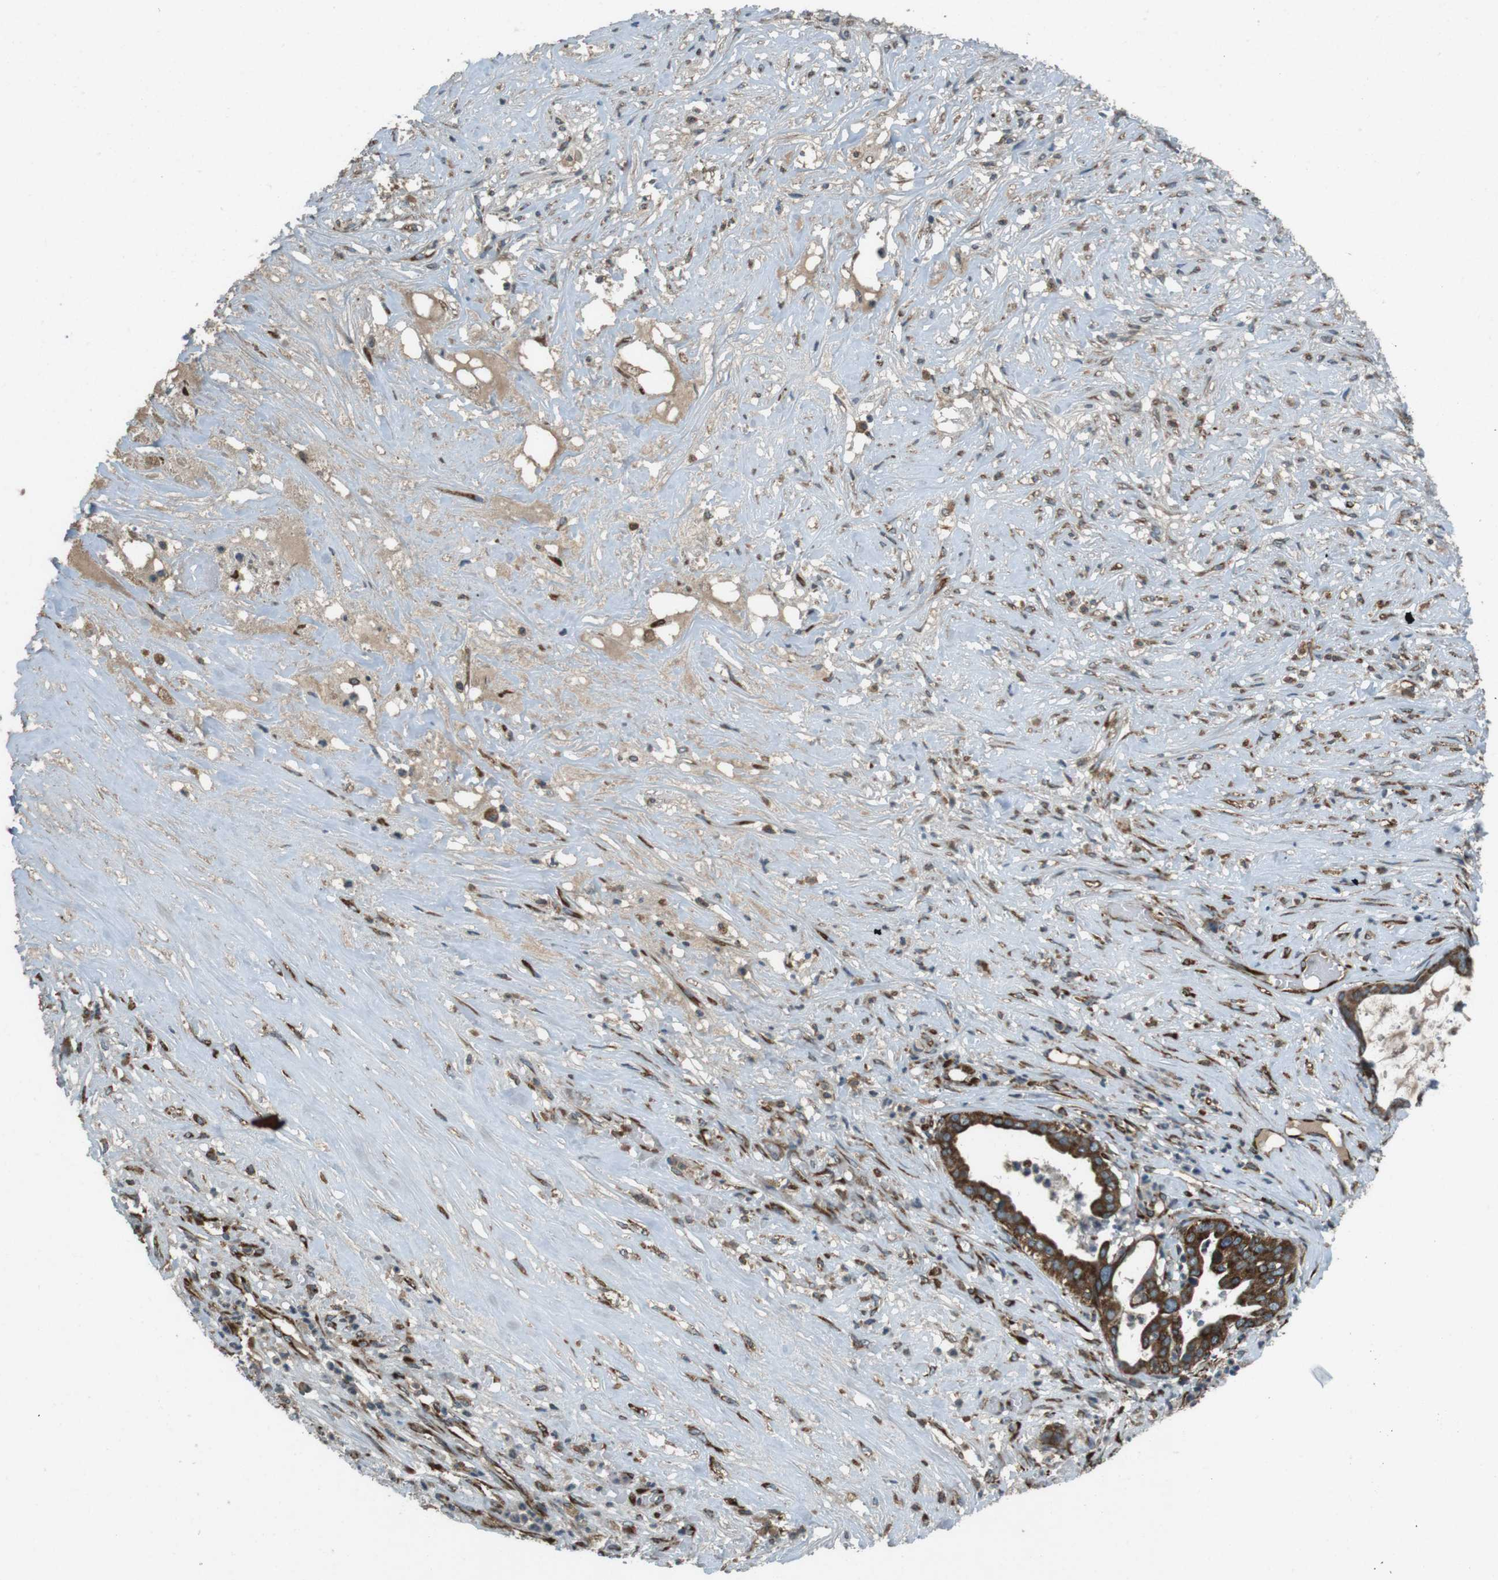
{"staining": {"intensity": "strong", "quantity": ">75%", "location": "cytoplasmic/membranous"}, "tissue": "liver cancer", "cell_type": "Tumor cells", "image_type": "cancer", "snomed": [{"axis": "morphology", "description": "Cholangiocarcinoma"}, {"axis": "topography", "description": "Liver"}], "caption": "Liver cholangiocarcinoma stained with IHC reveals strong cytoplasmic/membranous positivity in about >75% of tumor cells. Nuclei are stained in blue.", "gene": "KTN1", "patient": {"sex": "female", "age": 61}}